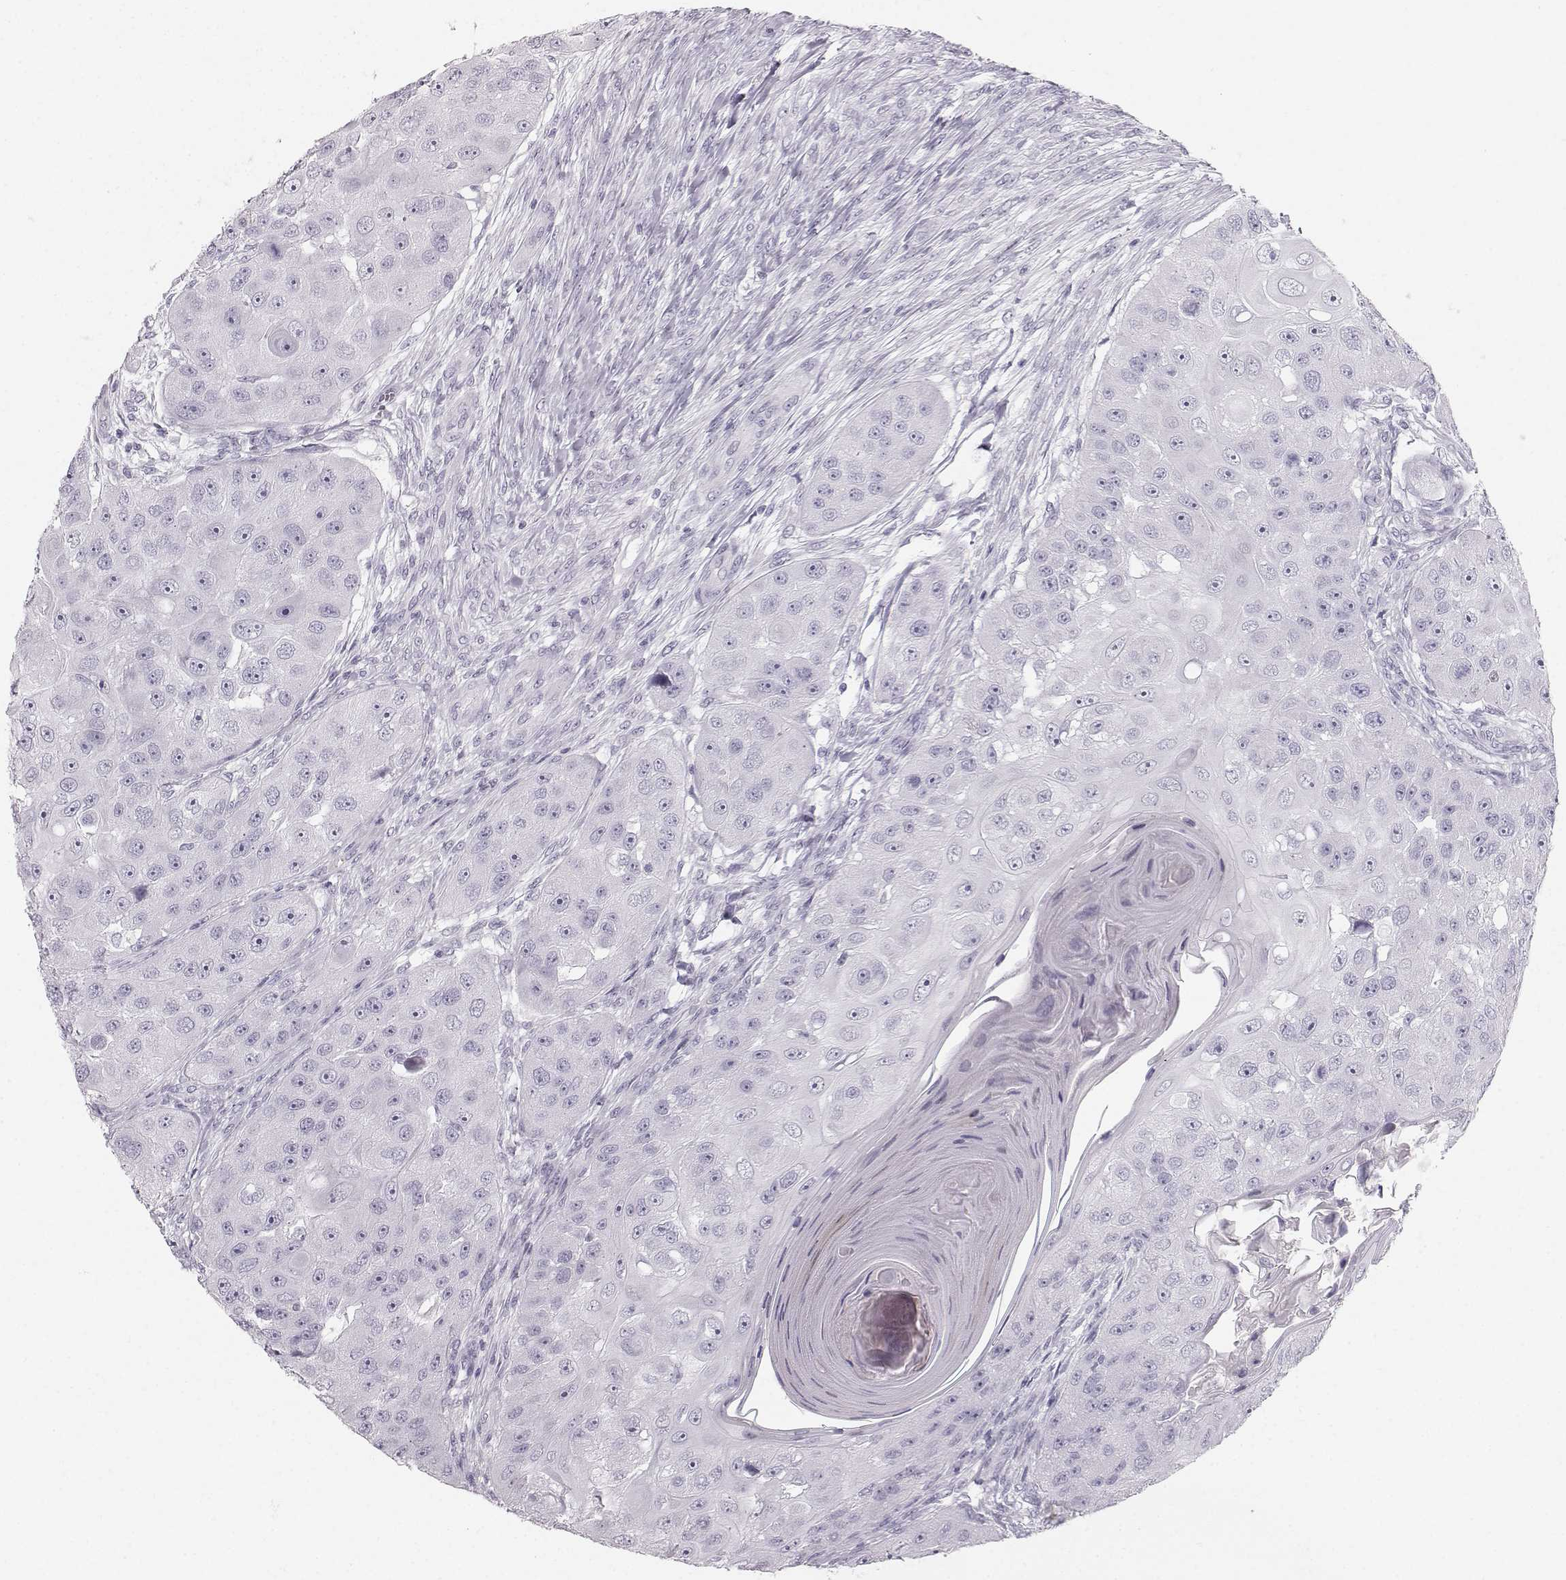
{"staining": {"intensity": "negative", "quantity": "none", "location": "none"}, "tissue": "head and neck cancer", "cell_type": "Tumor cells", "image_type": "cancer", "snomed": [{"axis": "morphology", "description": "Squamous cell carcinoma, NOS"}, {"axis": "topography", "description": "Head-Neck"}], "caption": "Head and neck cancer (squamous cell carcinoma) was stained to show a protein in brown. There is no significant positivity in tumor cells.", "gene": "CASR", "patient": {"sex": "male", "age": 51}}